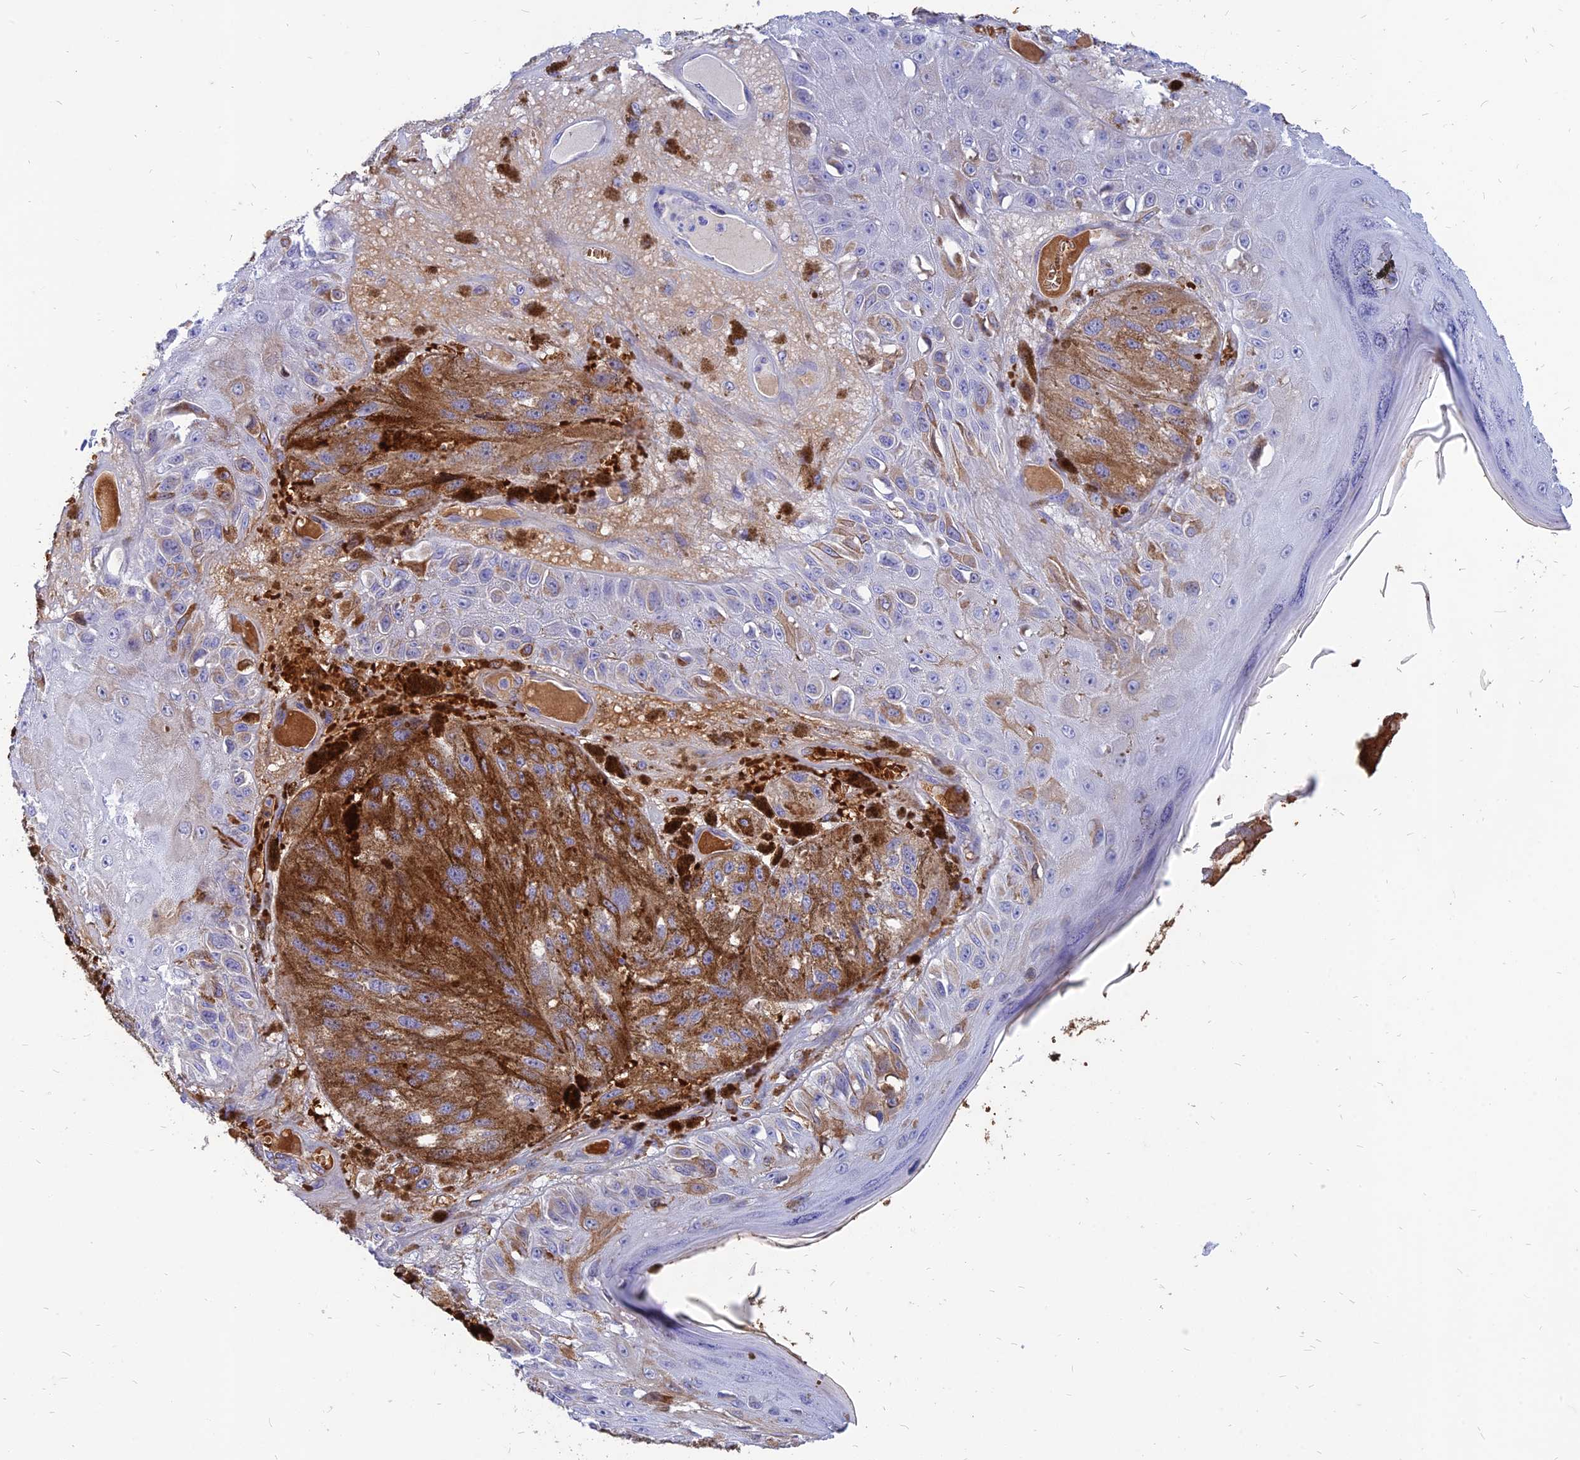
{"staining": {"intensity": "negative", "quantity": "none", "location": "none"}, "tissue": "melanoma", "cell_type": "Tumor cells", "image_type": "cancer", "snomed": [{"axis": "morphology", "description": "Malignant melanoma, NOS"}, {"axis": "topography", "description": "Skin"}], "caption": "Image shows no significant protein staining in tumor cells of melanoma.", "gene": "HHAT", "patient": {"sex": "male", "age": 88}}